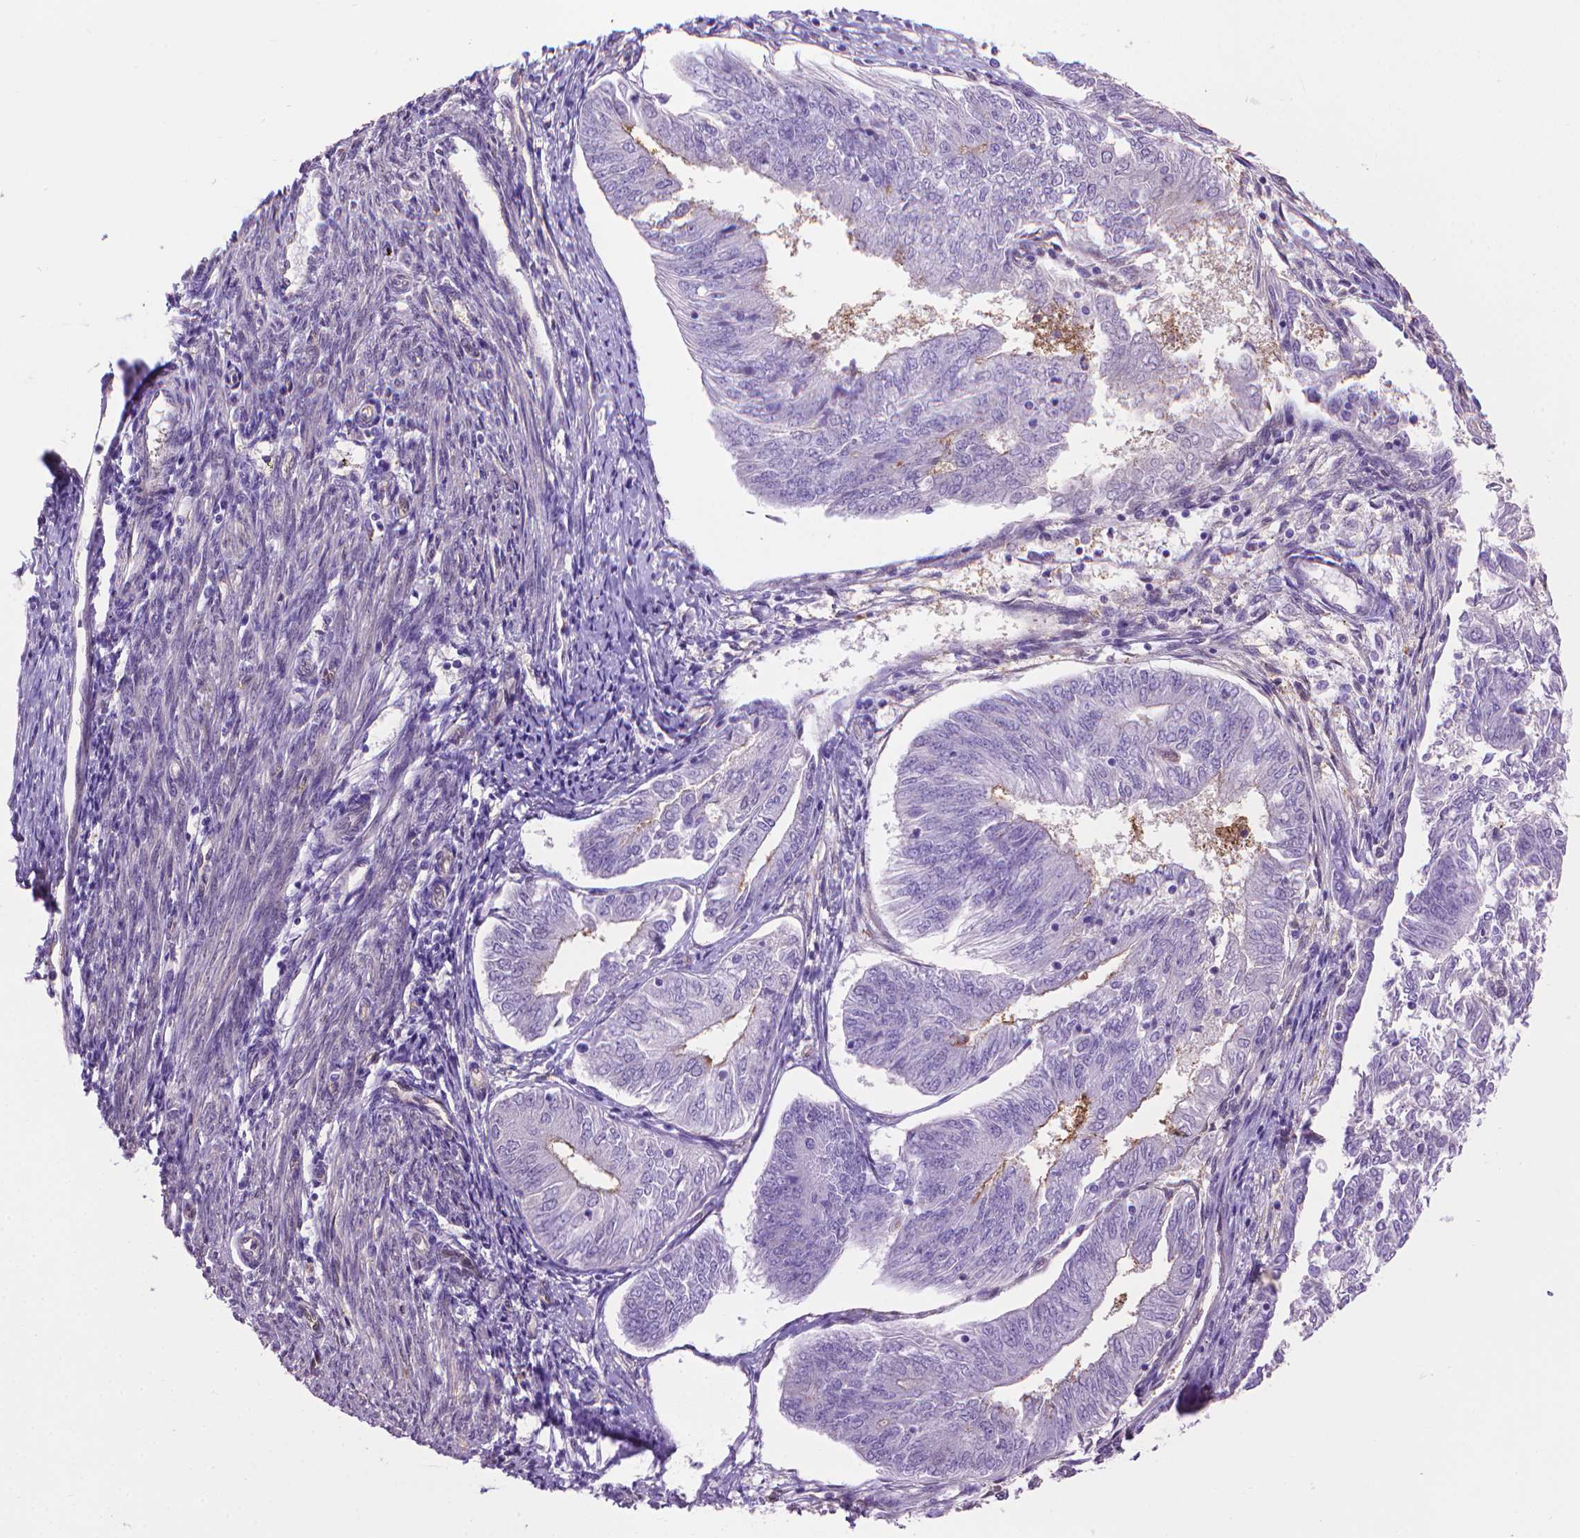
{"staining": {"intensity": "negative", "quantity": "none", "location": "none"}, "tissue": "endometrial cancer", "cell_type": "Tumor cells", "image_type": "cancer", "snomed": [{"axis": "morphology", "description": "Adenocarcinoma, NOS"}, {"axis": "topography", "description": "Endometrium"}], "caption": "Micrograph shows no significant protein staining in tumor cells of endometrial cancer (adenocarcinoma).", "gene": "CLIC4", "patient": {"sex": "female", "age": 58}}